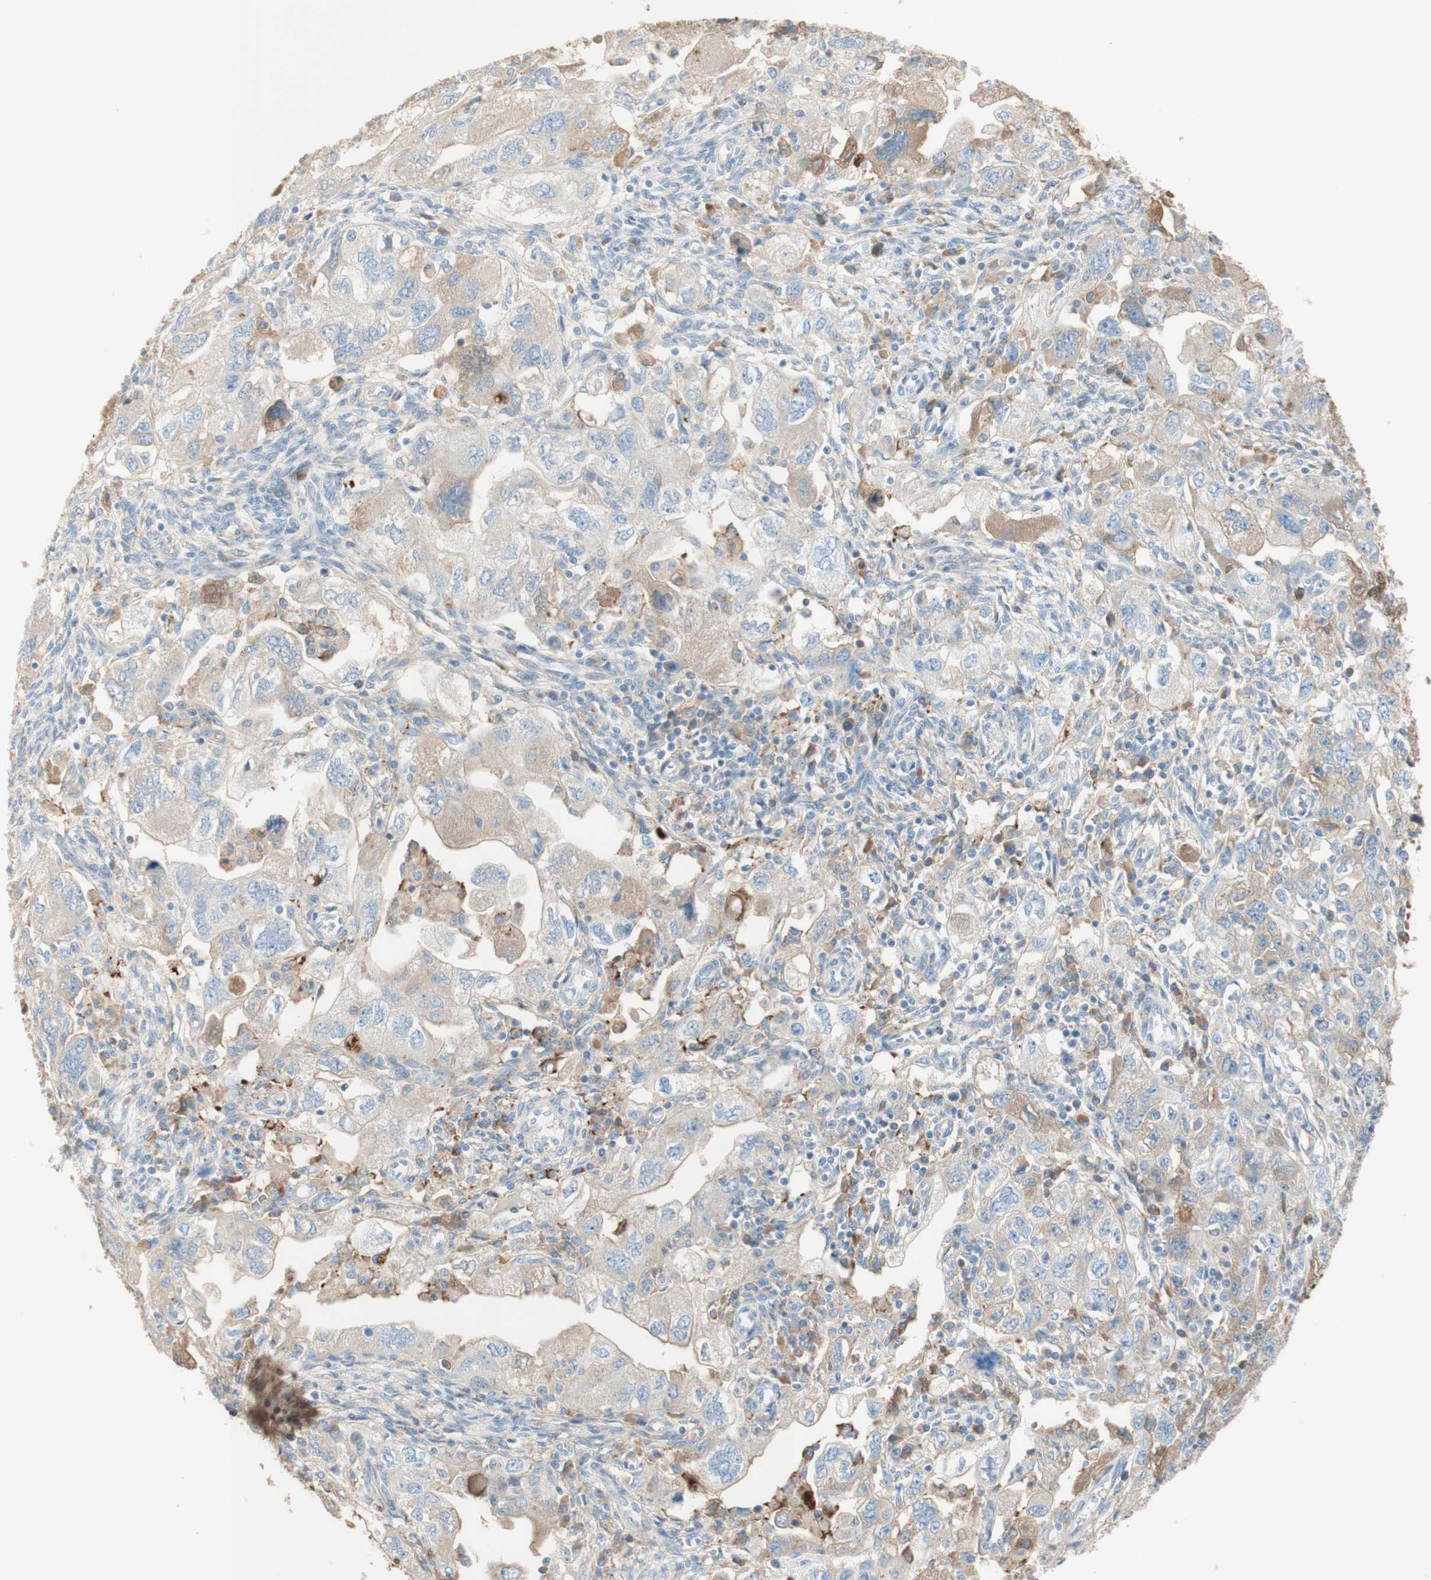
{"staining": {"intensity": "moderate", "quantity": "<25%", "location": "cytoplasmic/membranous"}, "tissue": "ovarian cancer", "cell_type": "Tumor cells", "image_type": "cancer", "snomed": [{"axis": "morphology", "description": "Carcinoma, NOS"}, {"axis": "morphology", "description": "Cystadenocarcinoma, serous, NOS"}, {"axis": "topography", "description": "Ovary"}], "caption": "The immunohistochemical stain highlights moderate cytoplasmic/membranous positivity in tumor cells of ovarian cancer (carcinoma) tissue. The protein of interest is shown in brown color, while the nuclei are stained blue.", "gene": "KNG1", "patient": {"sex": "female", "age": 69}}